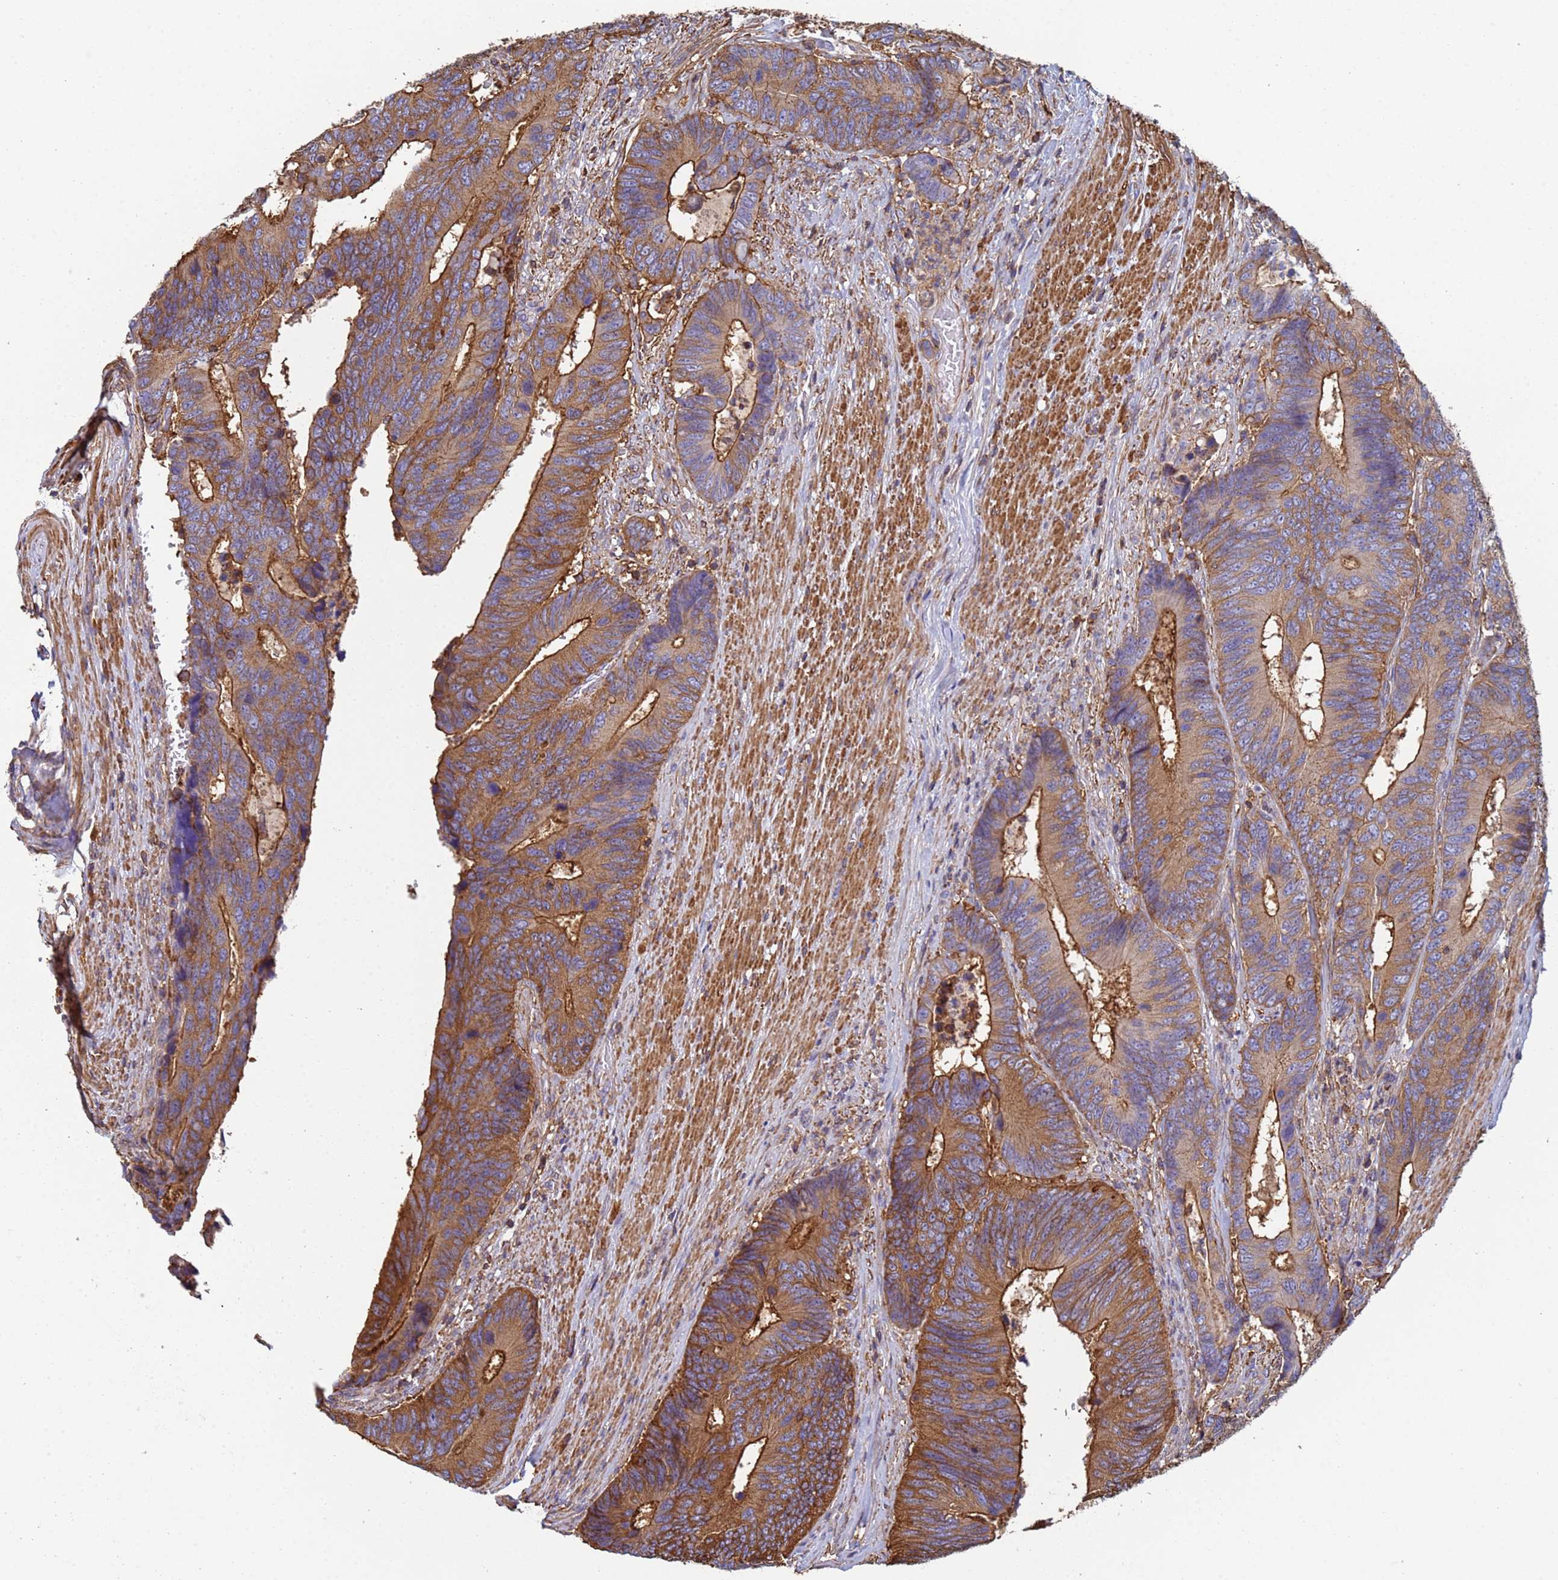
{"staining": {"intensity": "strong", "quantity": ">75%", "location": "cytoplasmic/membranous"}, "tissue": "colorectal cancer", "cell_type": "Tumor cells", "image_type": "cancer", "snomed": [{"axis": "morphology", "description": "Adenocarcinoma, NOS"}, {"axis": "topography", "description": "Colon"}], "caption": "Protein expression analysis of colorectal cancer reveals strong cytoplasmic/membranous expression in about >75% of tumor cells.", "gene": "ZNG1B", "patient": {"sex": "male", "age": 87}}